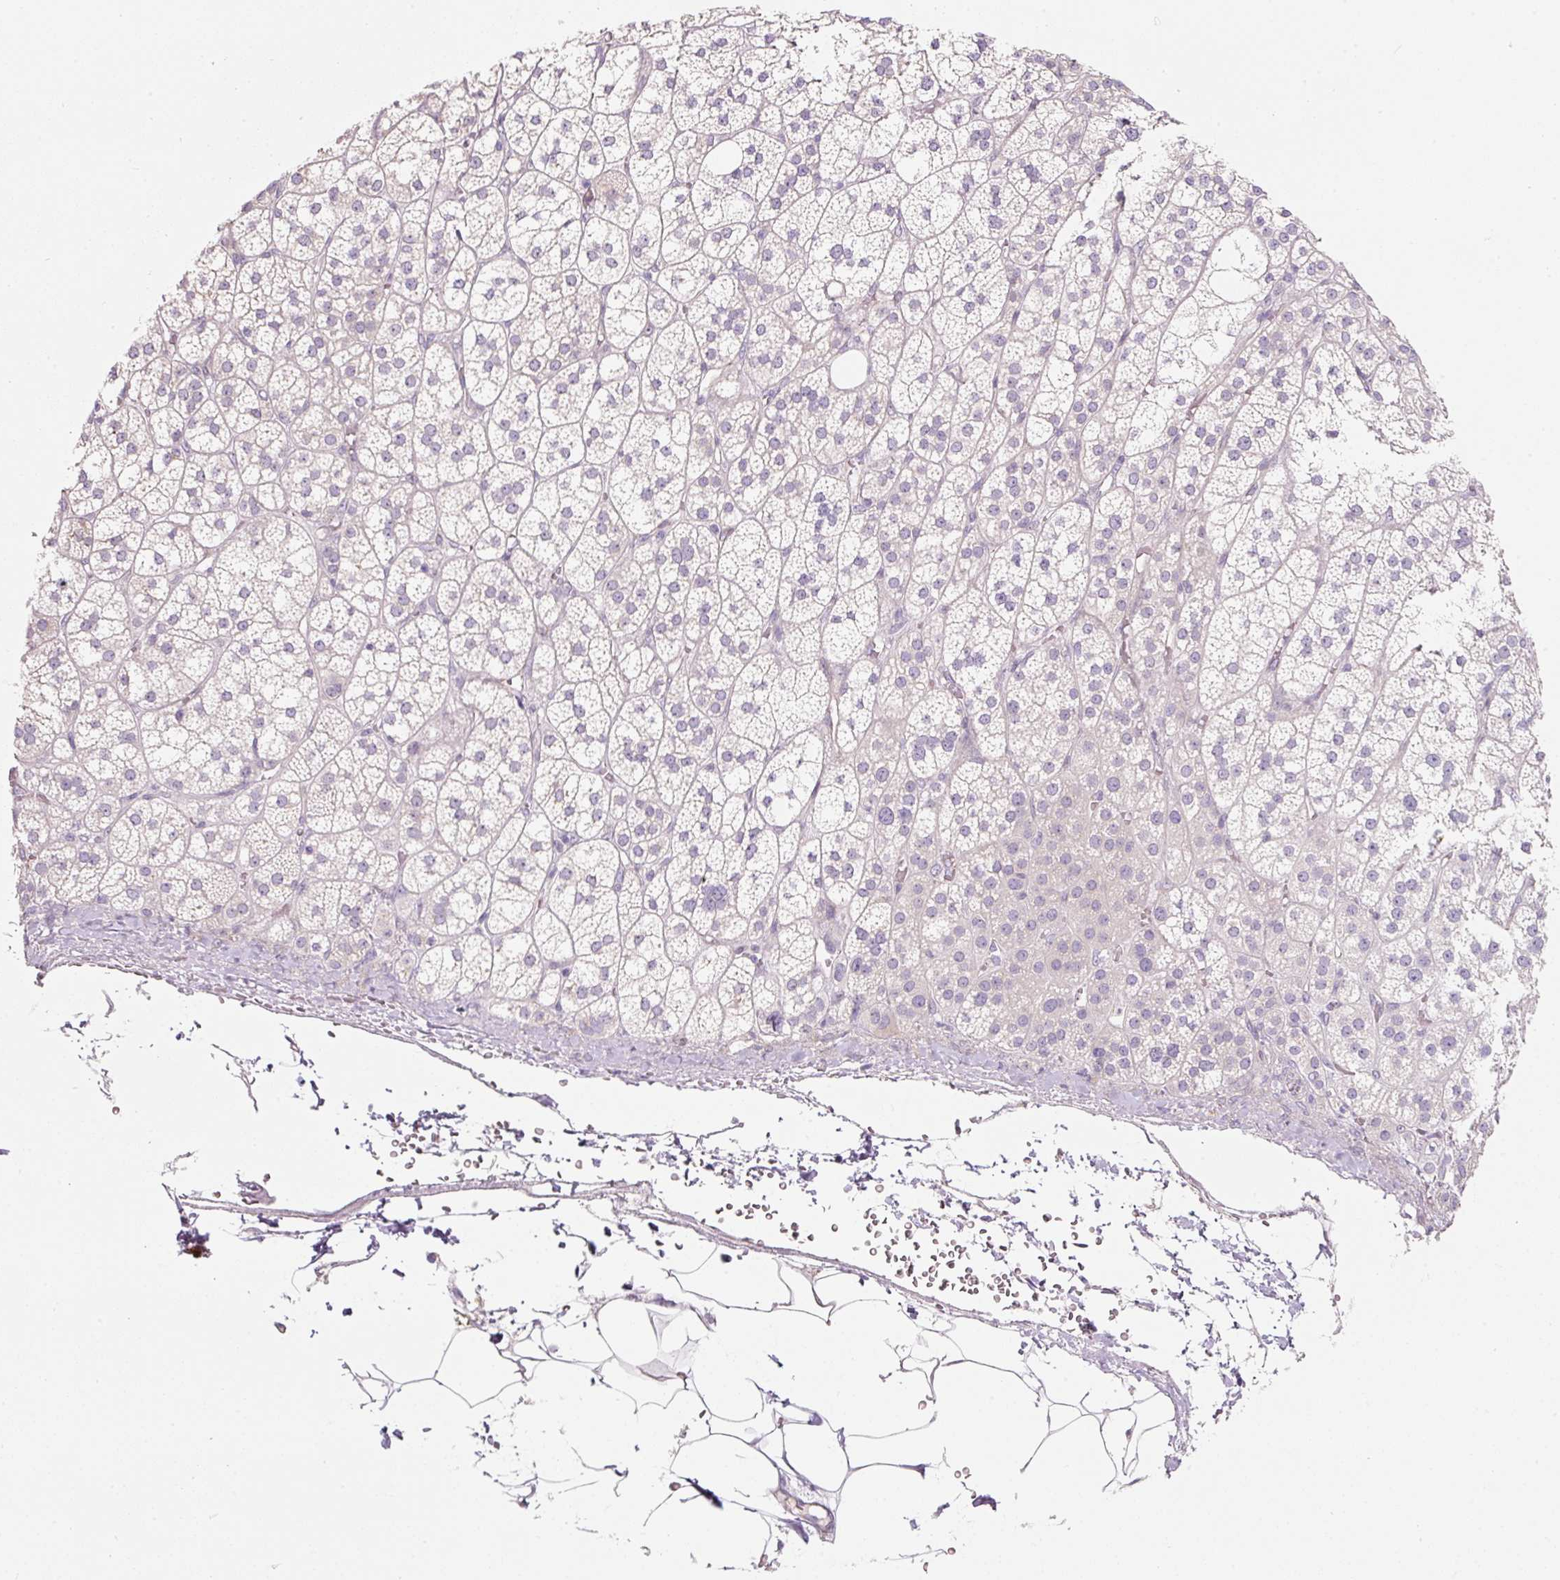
{"staining": {"intensity": "negative", "quantity": "none", "location": "none"}, "tissue": "adrenal gland", "cell_type": "Glandular cells", "image_type": "normal", "snomed": [{"axis": "morphology", "description": "Normal tissue, NOS"}, {"axis": "topography", "description": "Adrenal gland"}], "caption": "Human adrenal gland stained for a protein using immunohistochemistry exhibits no positivity in glandular cells.", "gene": "NBPF11", "patient": {"sex": "female", "age": 60}}